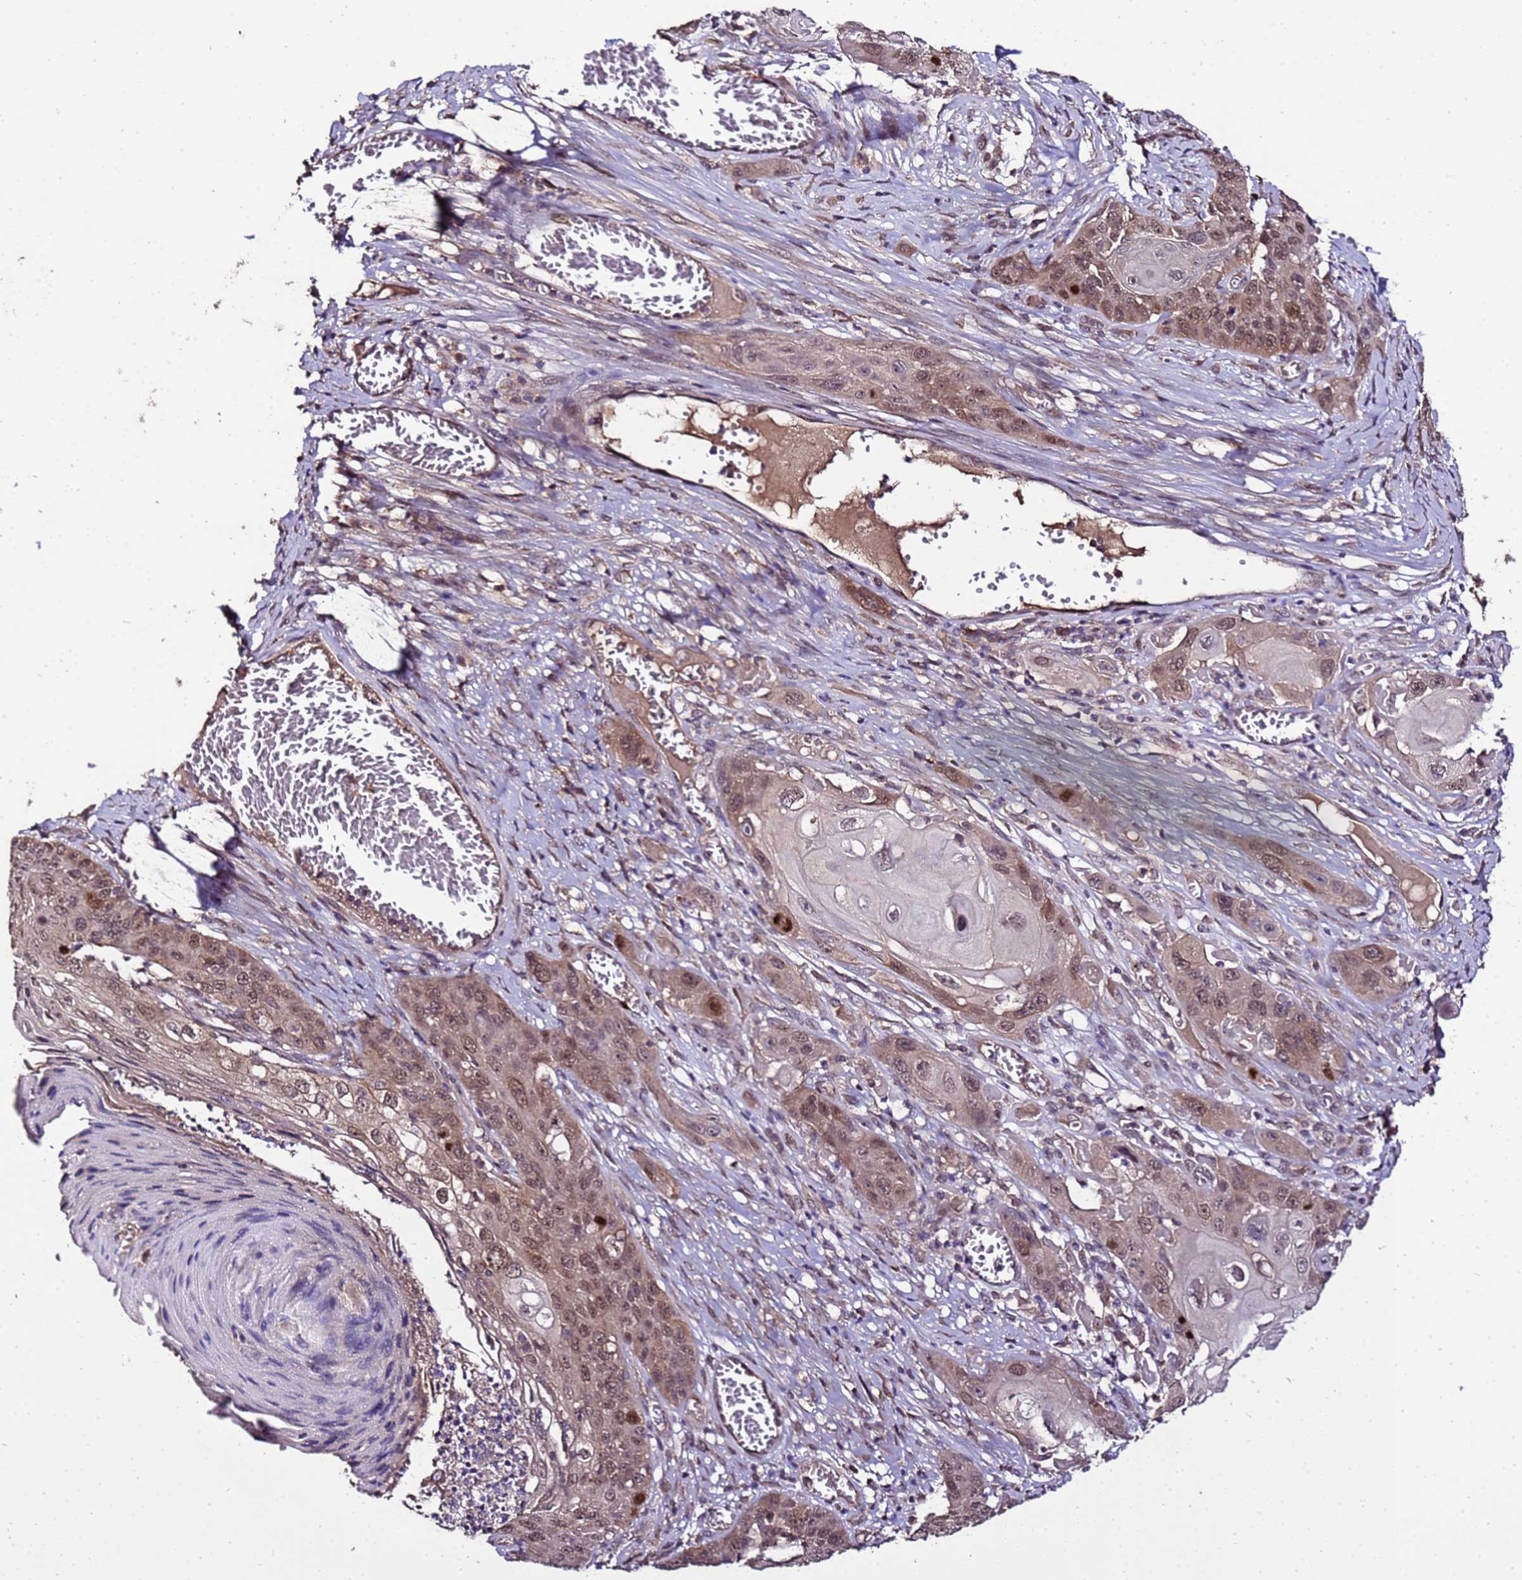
{"staining": {"intensity": "moderate", "quantity": ">75%", "location": "cytoplasmic/membranous,nuclear"}, "tissue": "skin cancer", "cell_type": "Tumor cells", "image_type": "cancer", "snomed": [{"axis": "morphology", "description": "Squamous cell carcinoma, NOS"}, {"axis": "topography", "description": "Skin"}], "caption": "A photomicrograph of human squamous cell carcinoma (skin) stained for a protein demonstrates moderate cytoplasmic/membranous and nuclear brown staining in tumor cells. The protein of interest is stained brown, and the nuclei are stained in blue (DAB IHC with brightfield microscopy, high magnification).", "gene": "ZNF329", "patient": {"sex": "male", "age": 55}}